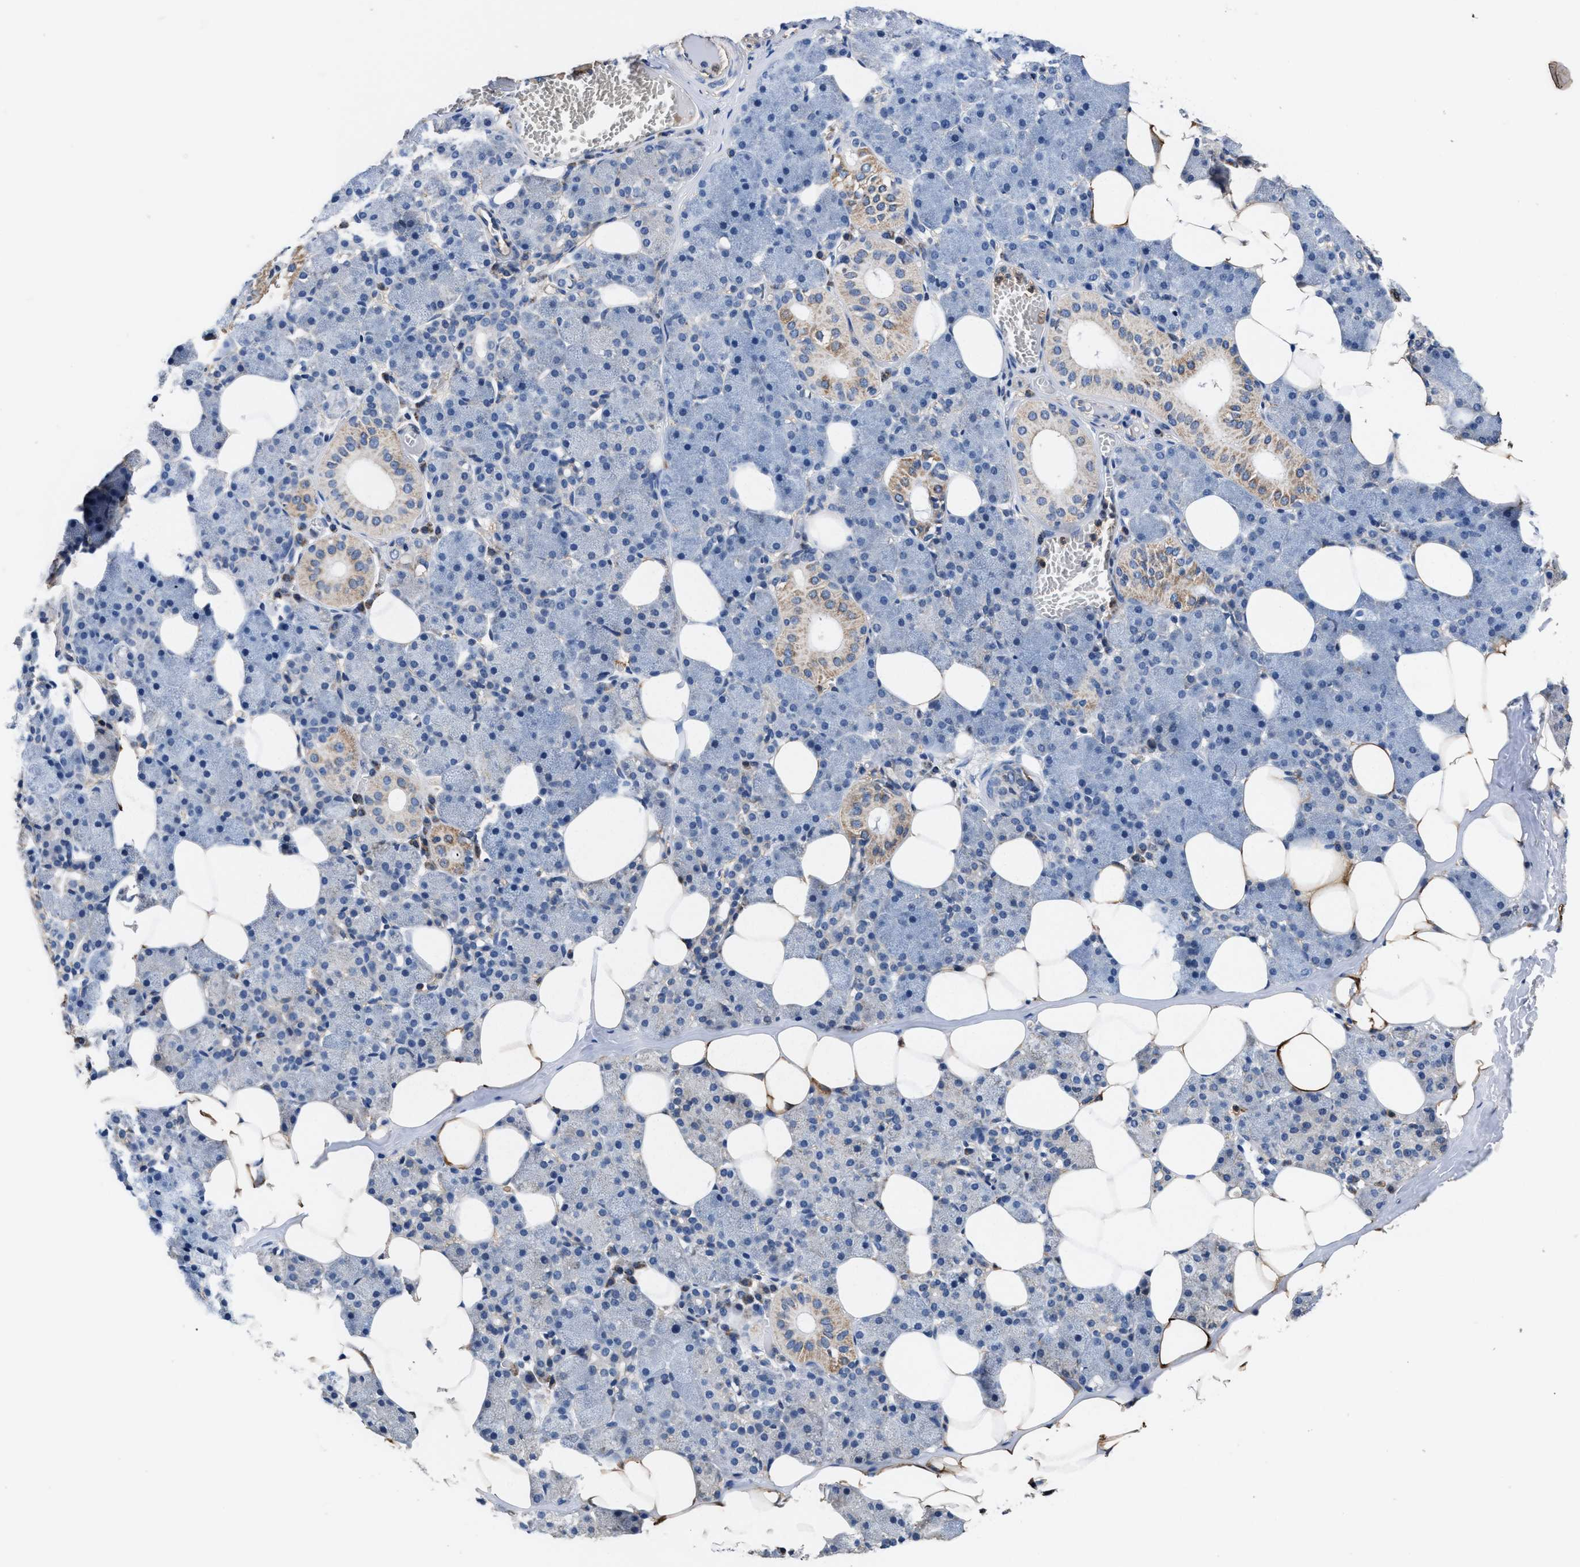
{"staining": {"intensity": "moderate", "quantity": "<25%", "location": "cytoplasmic/membranous"}, "tissue": "salivary gland", "cell_type": "Glandular cells", "image_type": "normal", "snomed": [{"axis": "morphology", "description": "Normal tissue, NOS"}, {"axis": "topography", "description": "Salivary gland"}], "caption": "Approximately <25% of glandular cells in unremarkable salivary gland exhibit moderate cytoplasmic/membranous protein staining as visualized by brown immunohistochemical staining.", "gene": "ACLY", "patient": {"sex": "female", "age": 33}}